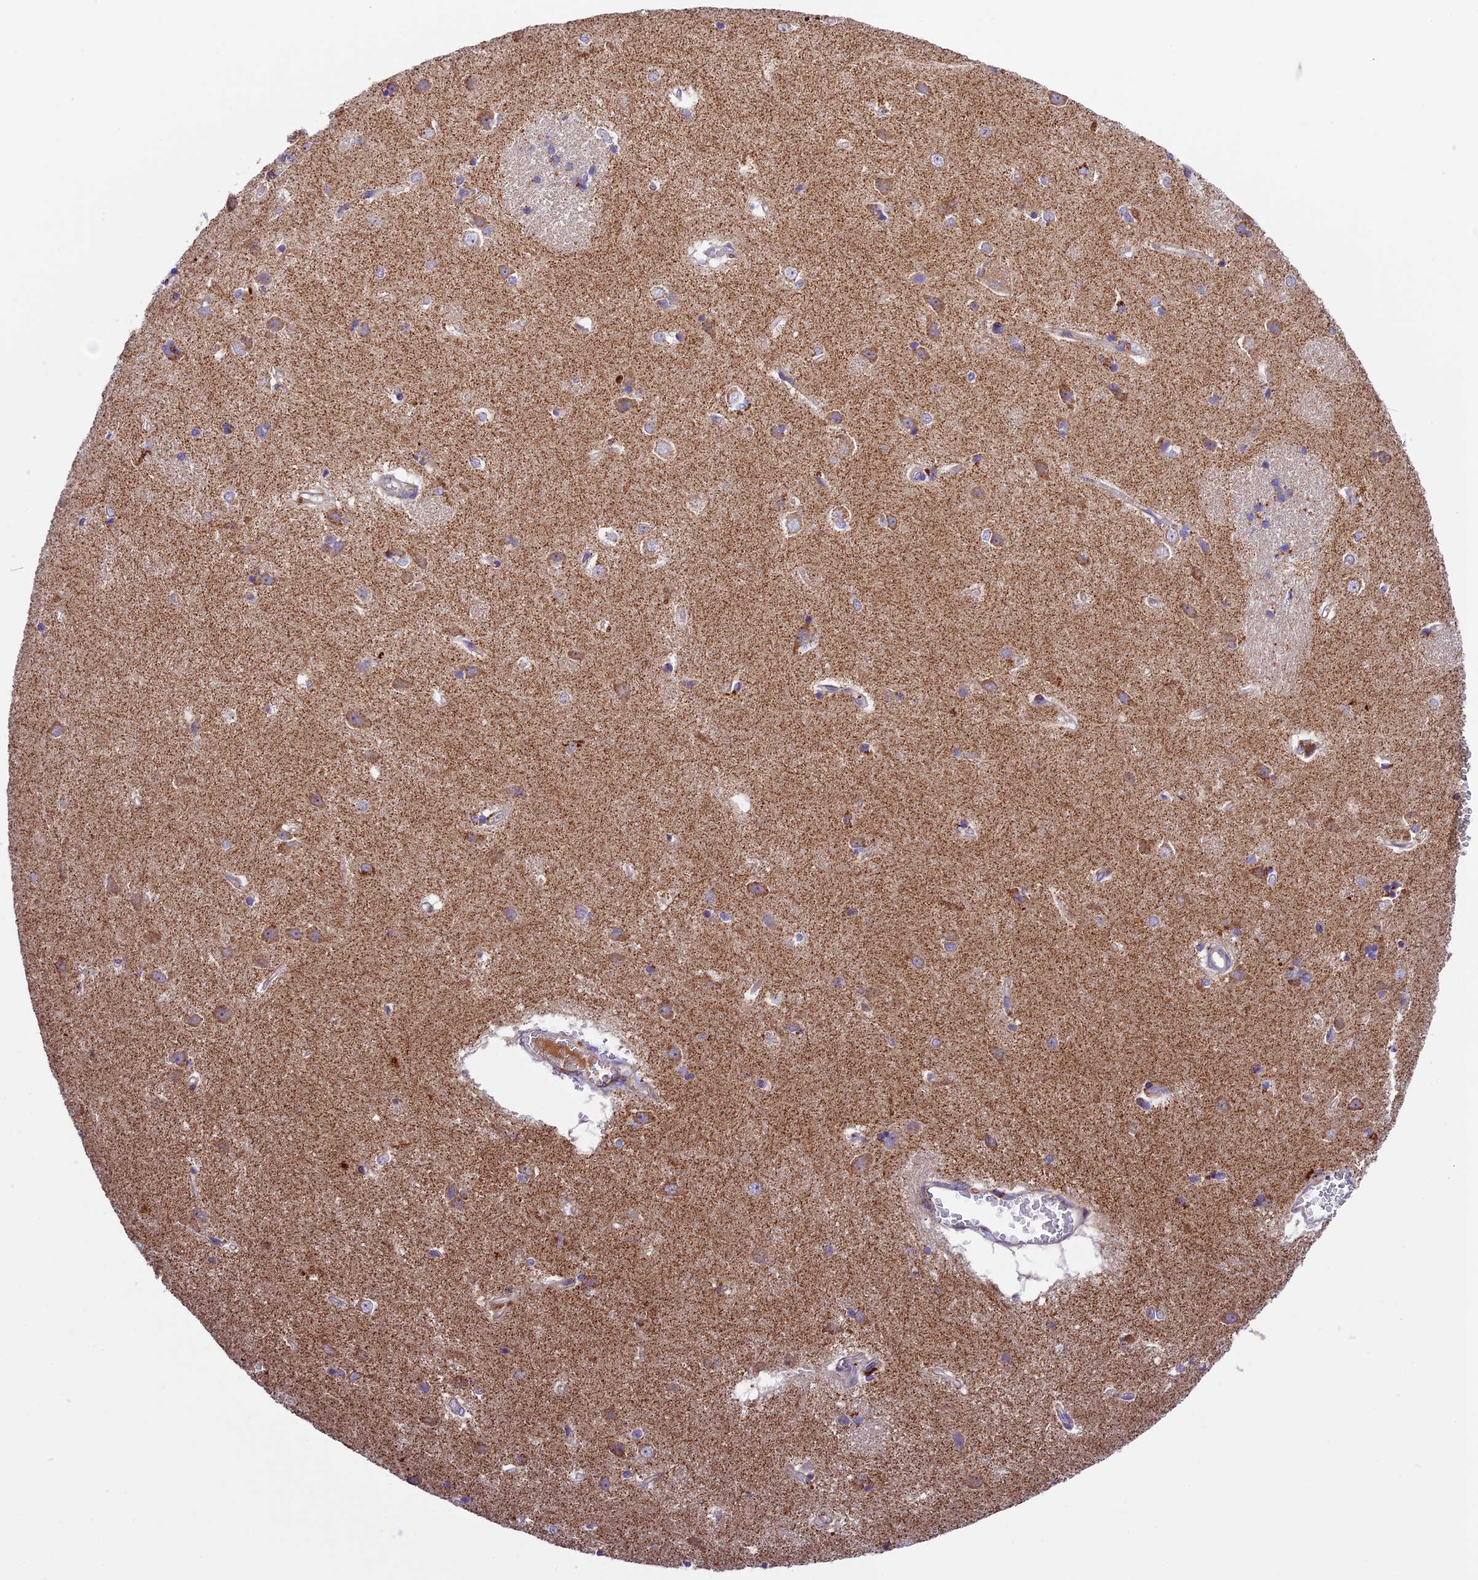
{"staining": {"intensity": "moderate", "quantity": "<25%", "location": "cytoplasmic/membranous"}, "tissue": "caudate", "cell_type": "Glial cells", "image_type": "normal", "snomed": [{"axis": "morphology", "description": "Normal tissue, NOS"}, {"axis": "topography", "description": "Lateral ventricle wall"}], "caption": "Glial cells exhibit low levels of moderate cytoplasmic/membranous staining in approximately <25% of cells in unremarkable human caudate.", "gene": "METTL22", "patient": {"sex": "male", "age": 37}}